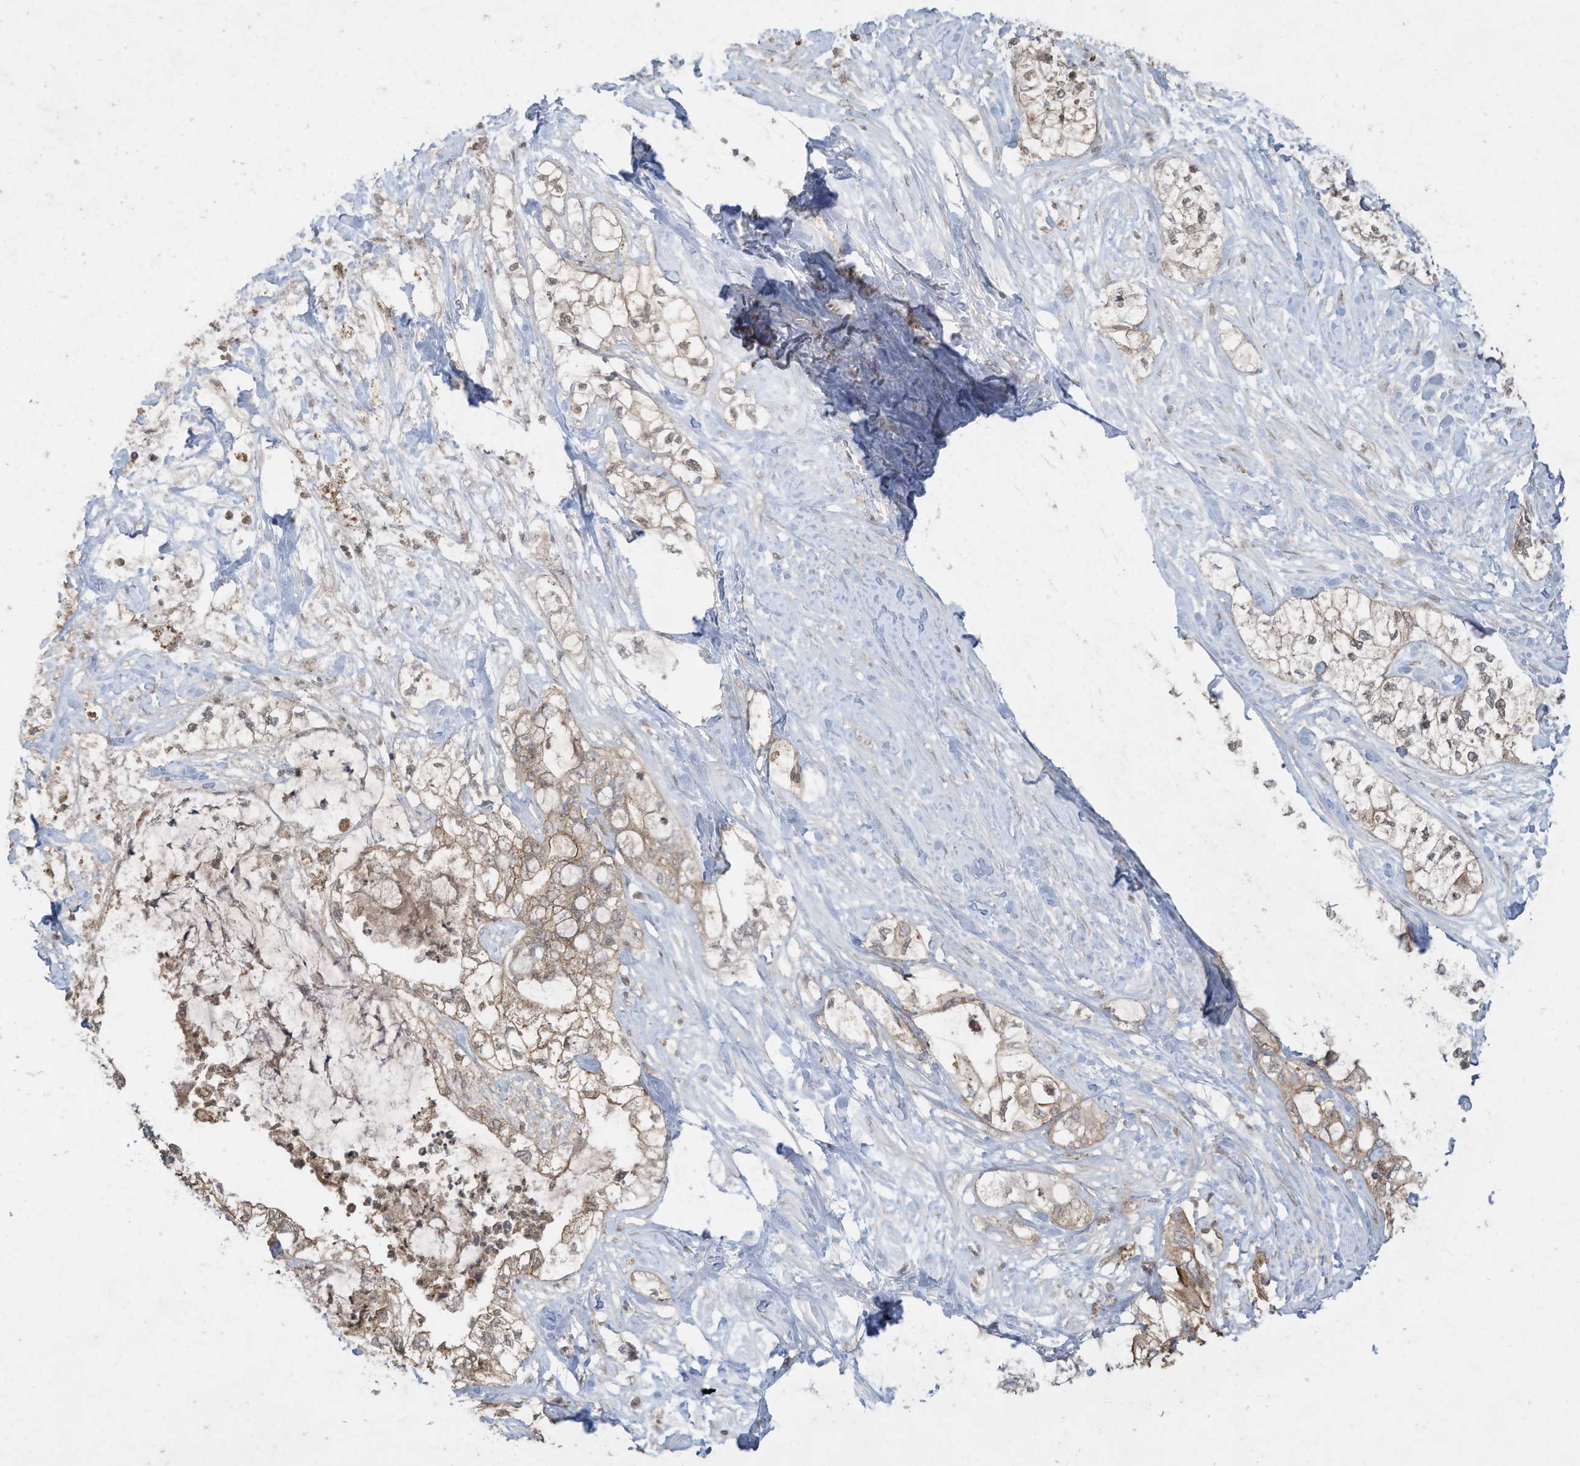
{"staining": {"intensity": "moderate", "quantity": "25%-75%", "location": "cytoplasmic/membranous"}, "tissue": "pancreatic cancer", "cell_type": "Tumor cells", "image_type": "cancer", "snomed": [{"axis": "morphology", "description": "Adenocarcinoma, NOS"}, {"axis": "topography", "description": "Pancreas"}], "caption": "Immunohistochemical staining of pancreatic adenocarcinoma shows medium levels of moderate cytoplasmic/membranous protein staining in about 25%-75% of tumor cells.", "gene": "MATN2", "patient": {"sex": "male", "age": 70}}